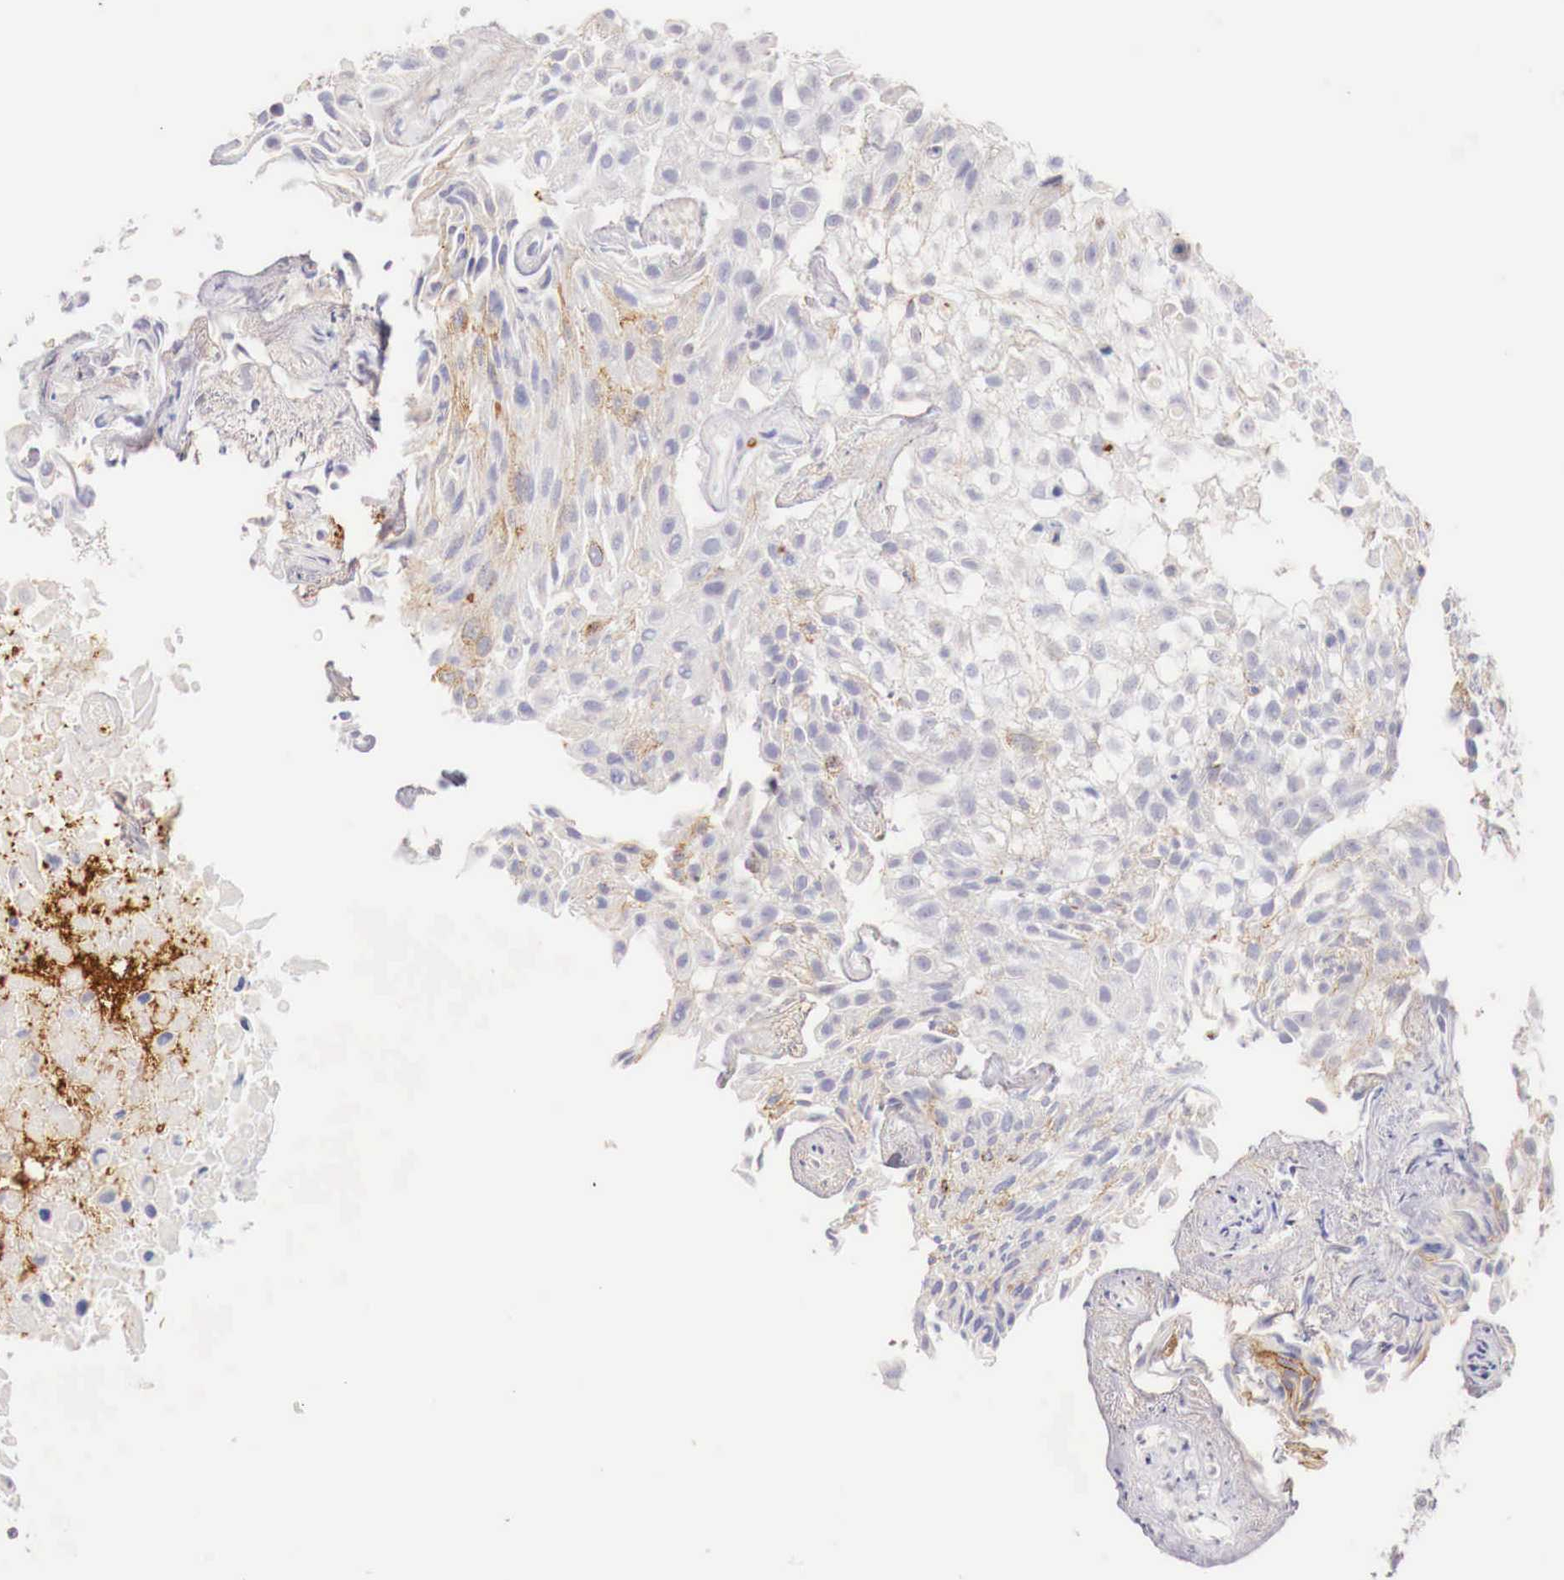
{"staining": {"intensity": "weak", "quantity": "<25%", "location": "cytoplasmic/membranous"}, "tissue": "urothelial cancer", "cell_type": "Tumor cells", "image_type": "cancer", "snomed": [{"axis": "morphology", "description": "Urothelial carcinoma, High grade"}, {"axis": "topography", "description": "Urinary bladder"}], "caption": "There is no significant expression in tumor cells of urothelial carcinoma (high-grade).", "gene": "ITIH6", "patient": {"sex": "male", "age": 56}}